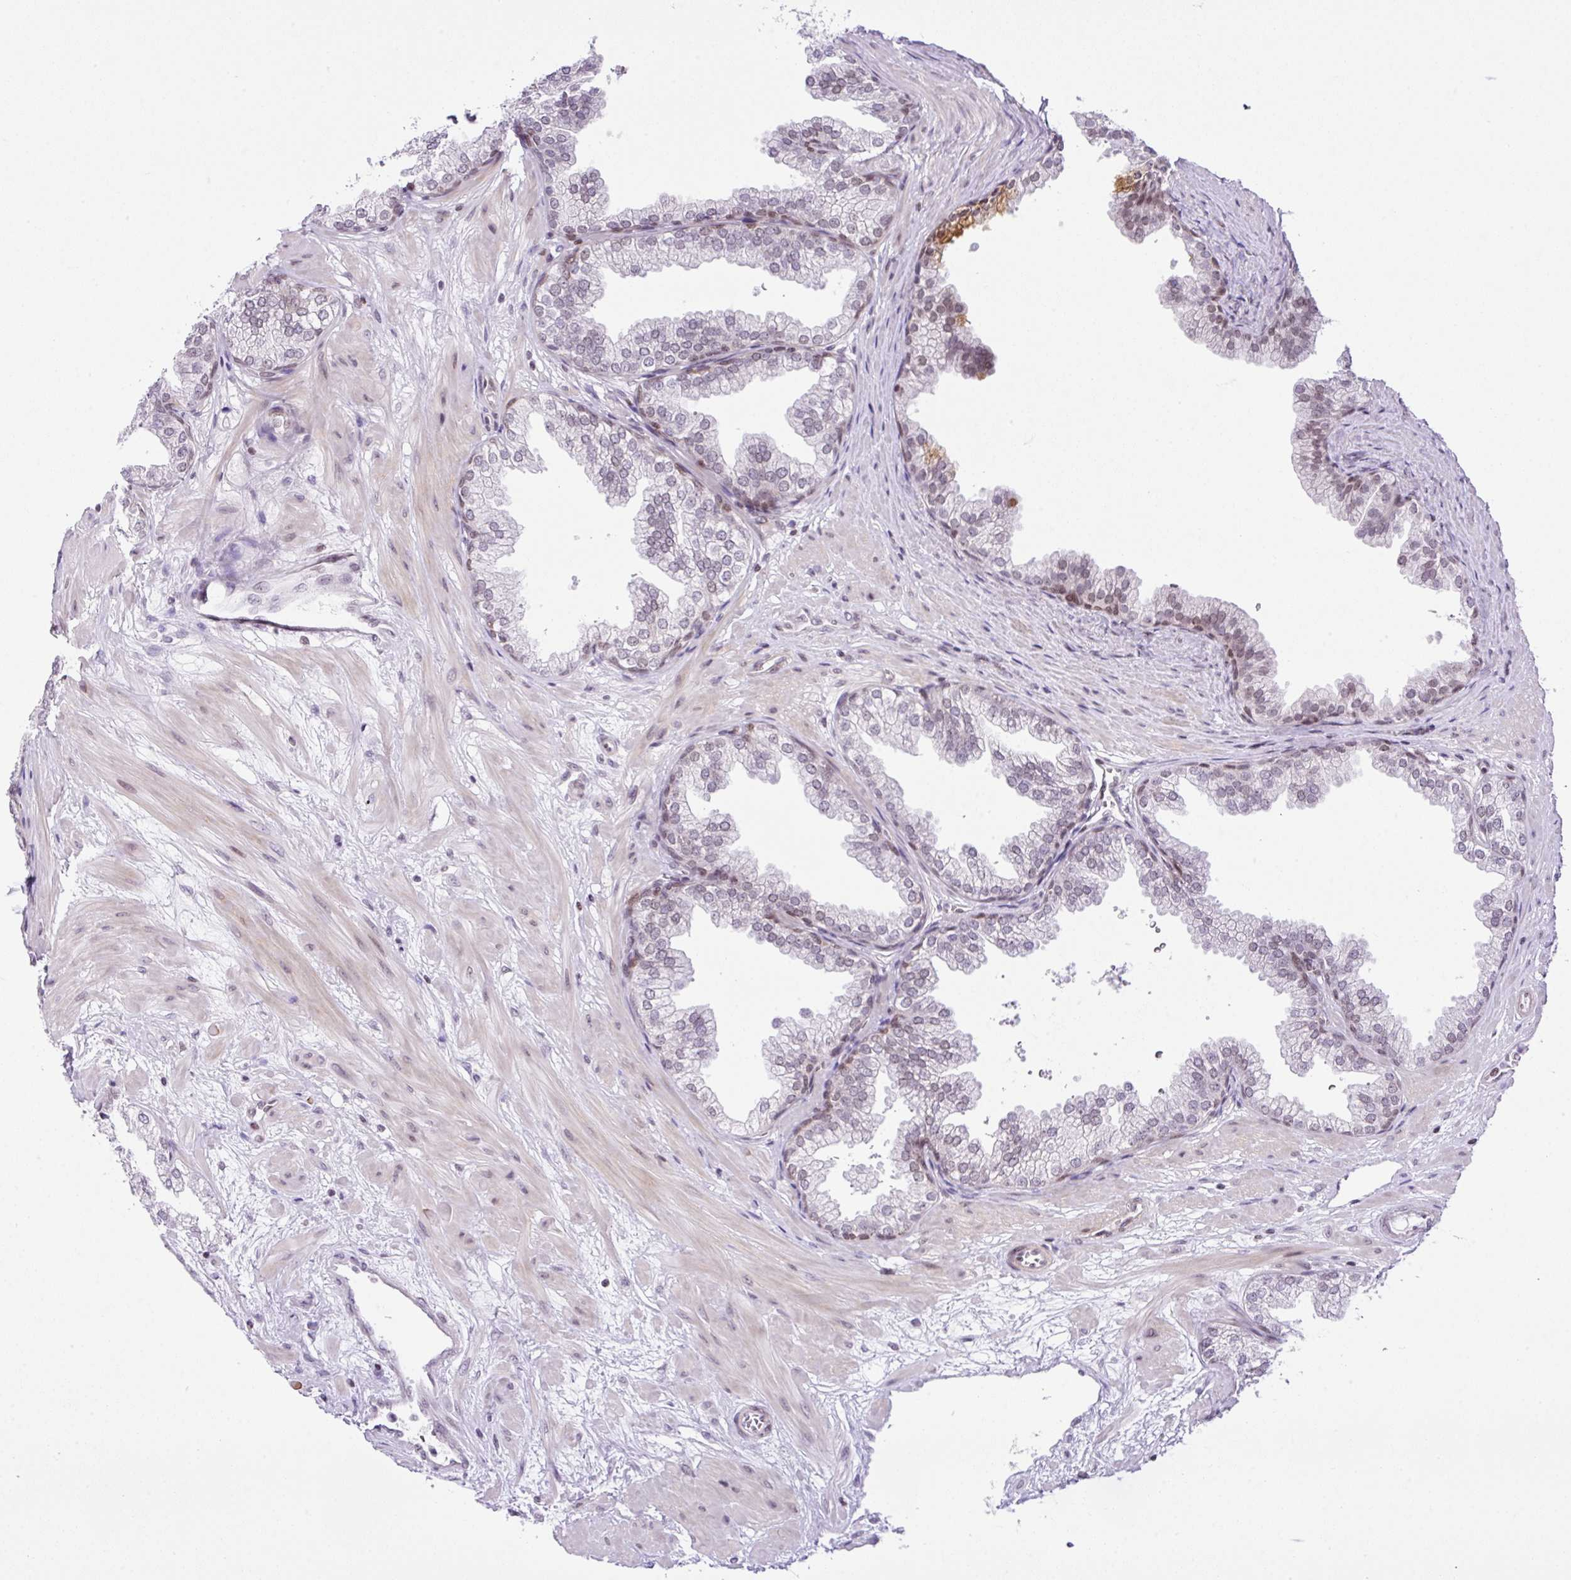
{"staining": {"intensity": "moderate", "quantity": "<25%", "location": "cytoplasmic/membranous,nuclear"}, "tissue": "prostate", "cell_type": "Glandular cells", "image_type": "normal", "snomed": [{"axis": "morphology", "description": "Normal tissue, NOS"}, {"axis": "topography", "description": "Prostate"}], "caption": "This image demonstrates unremarkable prostate stained with immunohistochemistry to label a protein in brown. The cytoplasmic/membranous,nuclear of glandular cells show moderate positivity for the protein. Nuclei are counter-stained blue.", "gene": "CCDC137", "patient": {"sex": "male", "age": 37}}